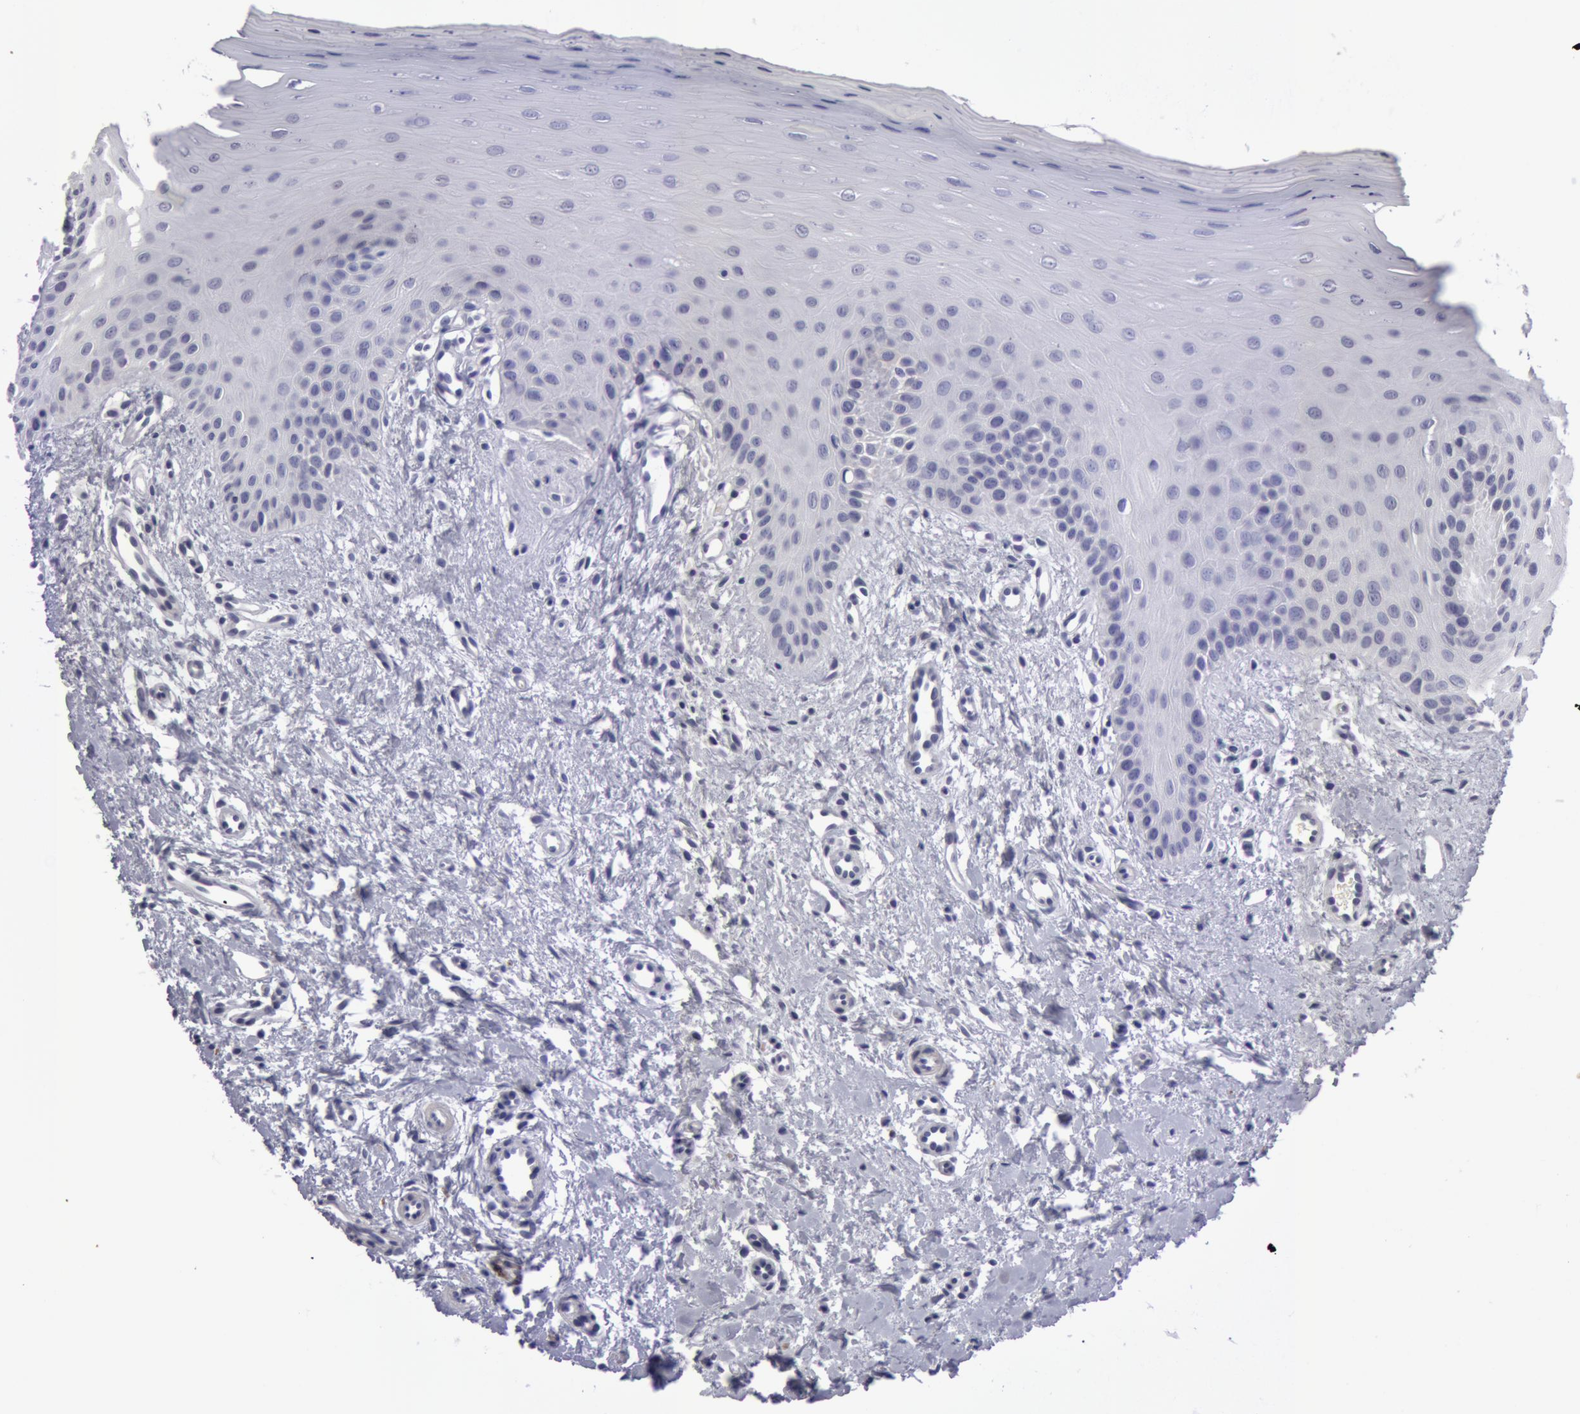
{"staining": {"intensity": "negative", "quantity": "none", "location": "none"}, "tissue": "oral mucosa", "cell_type": "Squamous epithelial cells", "image_type": "normal", "snomed": [{"axis": "morphology", "description": "Normal tissue, NOS"}, {"axis": "topography", "description": "Oral tissue"}], "caption": "IHC histopathology image of benign oral mucosa: human oral mucosa stained with DAB (3,3'-diaminobenzidine) displays no significant protein positivity in squamous epithelial cells. Nuclei are stained in blue.", "gene": "NLGN4X", "patient": {"sex": "female", "age": 23}}